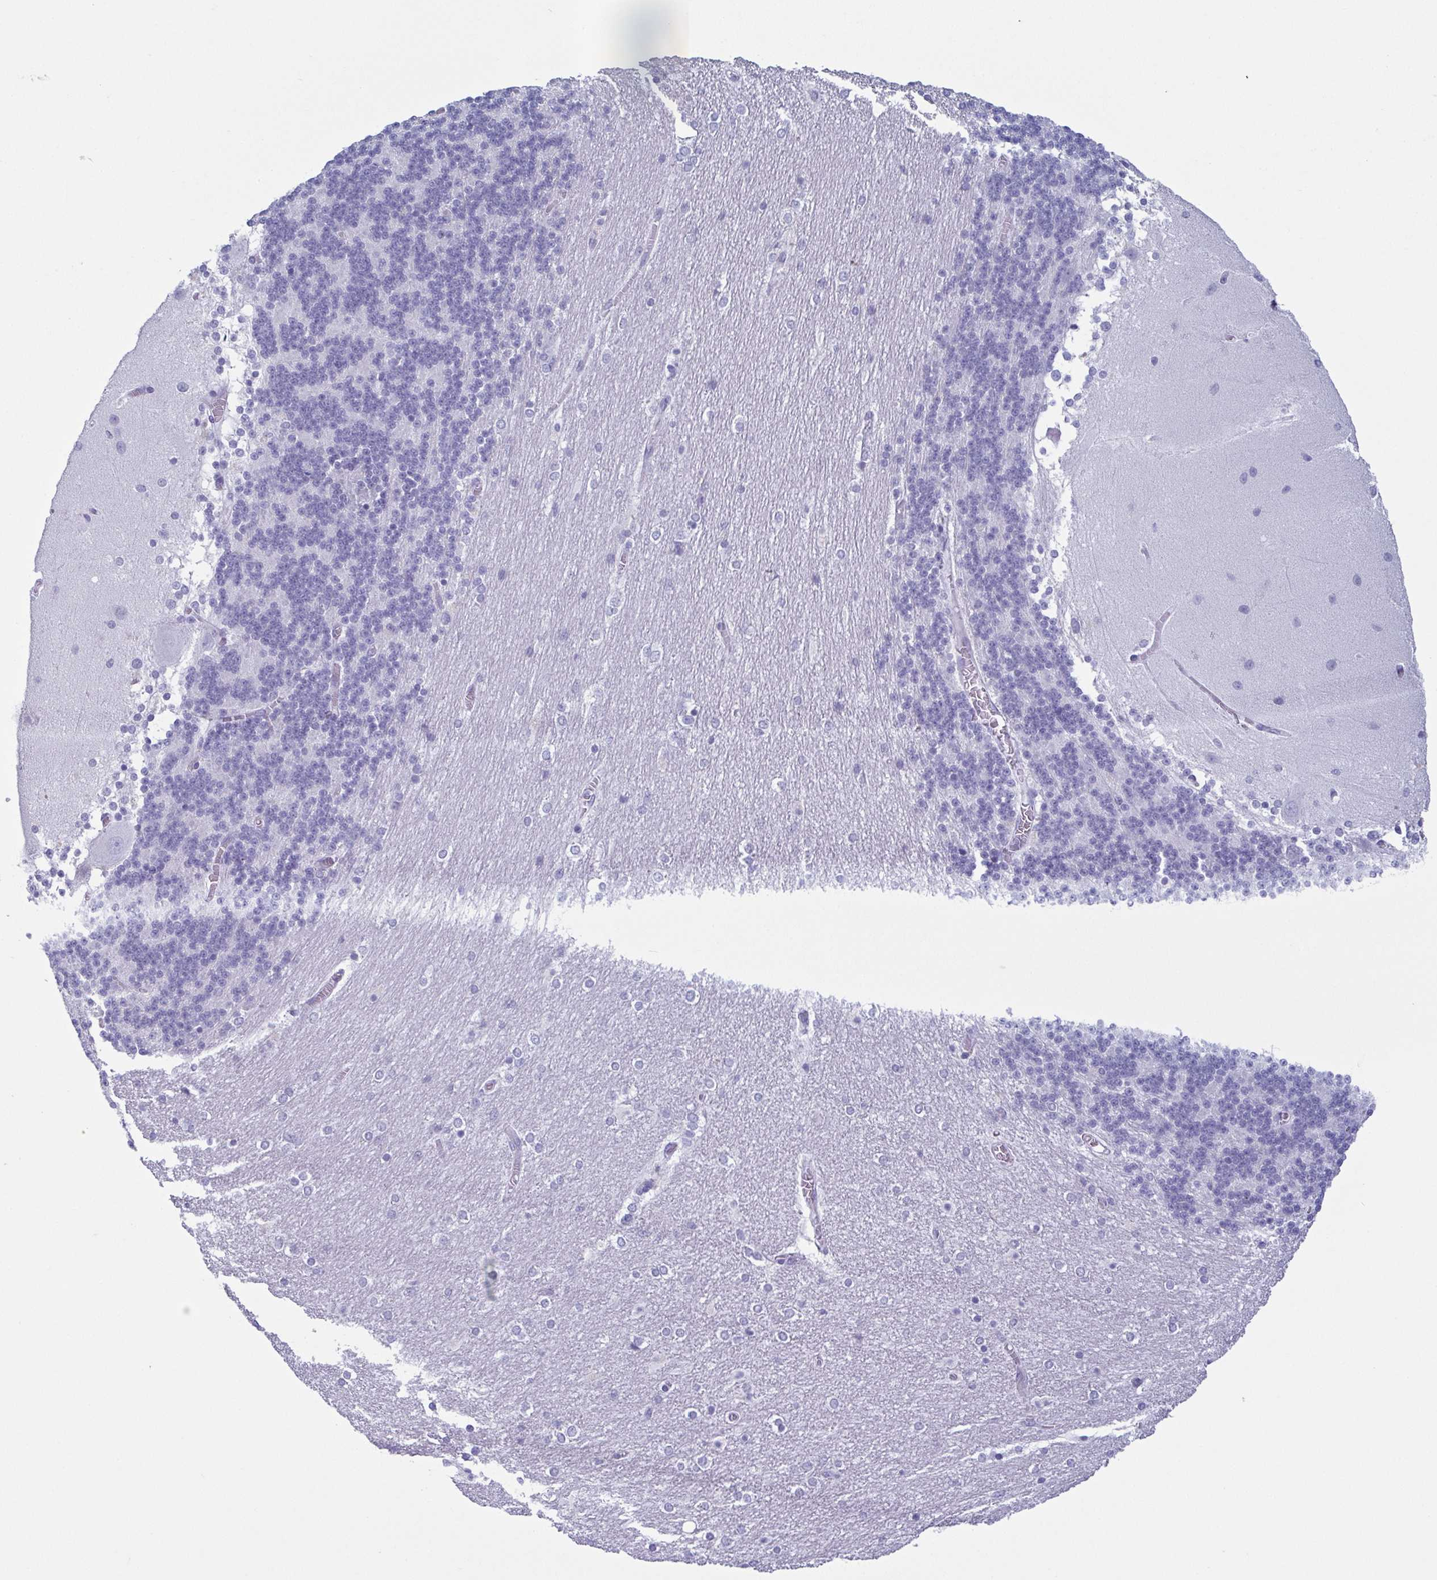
{"staining": {"intensity": "negative", "quantity": "none", "location": "none"}, "tissue": "cerebellum", "cell_type": "Cells in granular layer", "image_type": "normal", "snomed": [{"axis": "morphology", "description": "Normal tissue, NOS"}, {"axis": "topography", "description": "Cerebellum"}], "caption": "This is a photomicrograph of immunohistochemistry staining of normal cerebellum, which shows no expression in cells in granular layer.", "gene": "KRT10", "patient": {"sex": "female", "age": 54}}